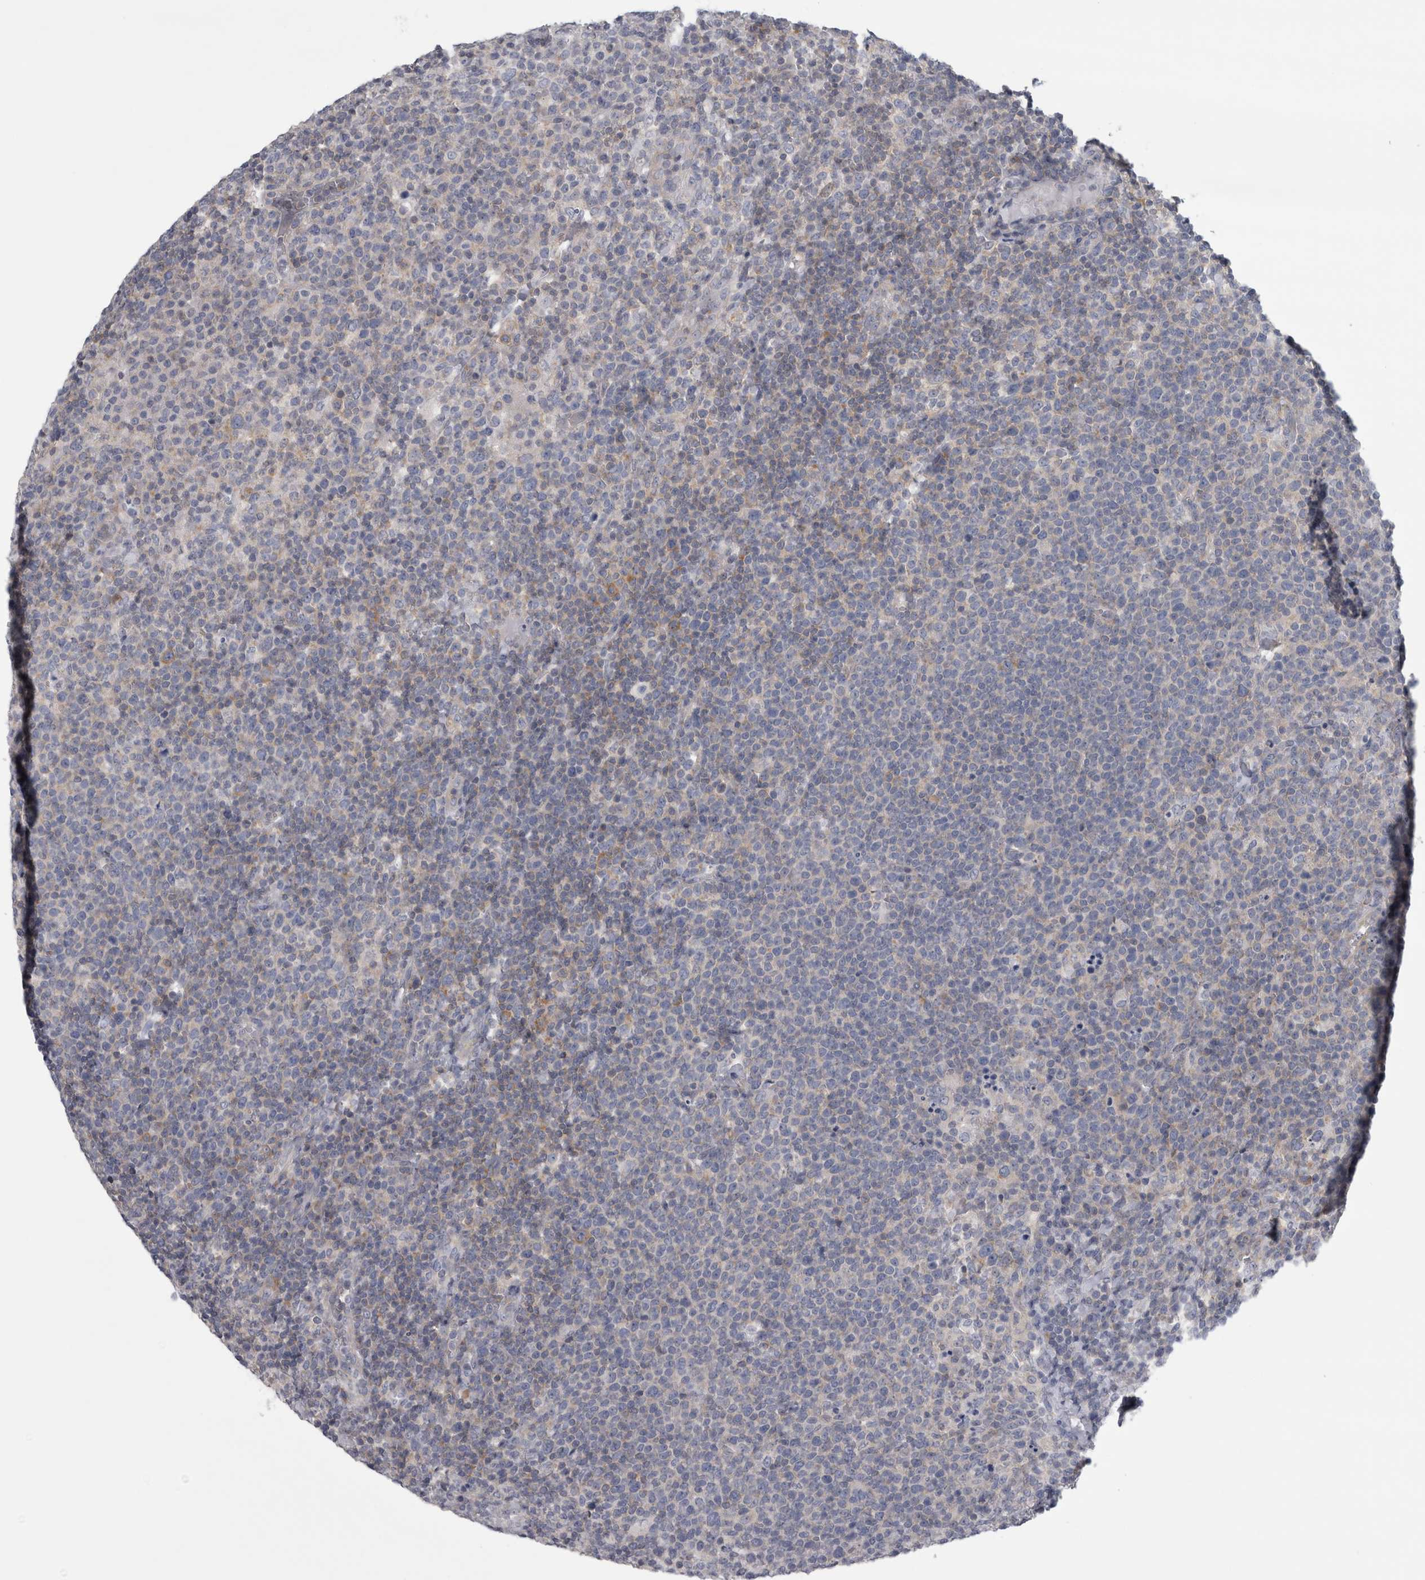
{"staining": {"intensity": "weak", "quantity": "25%-75%", "location": "cytoplasmic/membranous"}, "tissue": "lymphoma", "cell_type": "Tumor cells", "image_type": "cancer", "snomed": [{"axis": "morphology", "description": "Malignant lymphoma, non-Hodgkin's type, High grade"}, {"axis": "topography", "description": "Lymph node"}], "caption": "Protein expression analysis of human lymphoma reveals weak cytoplasmic/membranous staining in approximately 25%-75% of tumor cells. Immunohistochemistry (ihc) stains the protein in brown and the nuclei are stained blue.", "gene": "PRRC2C", "patient": {"sex": "male", "age": 61}}